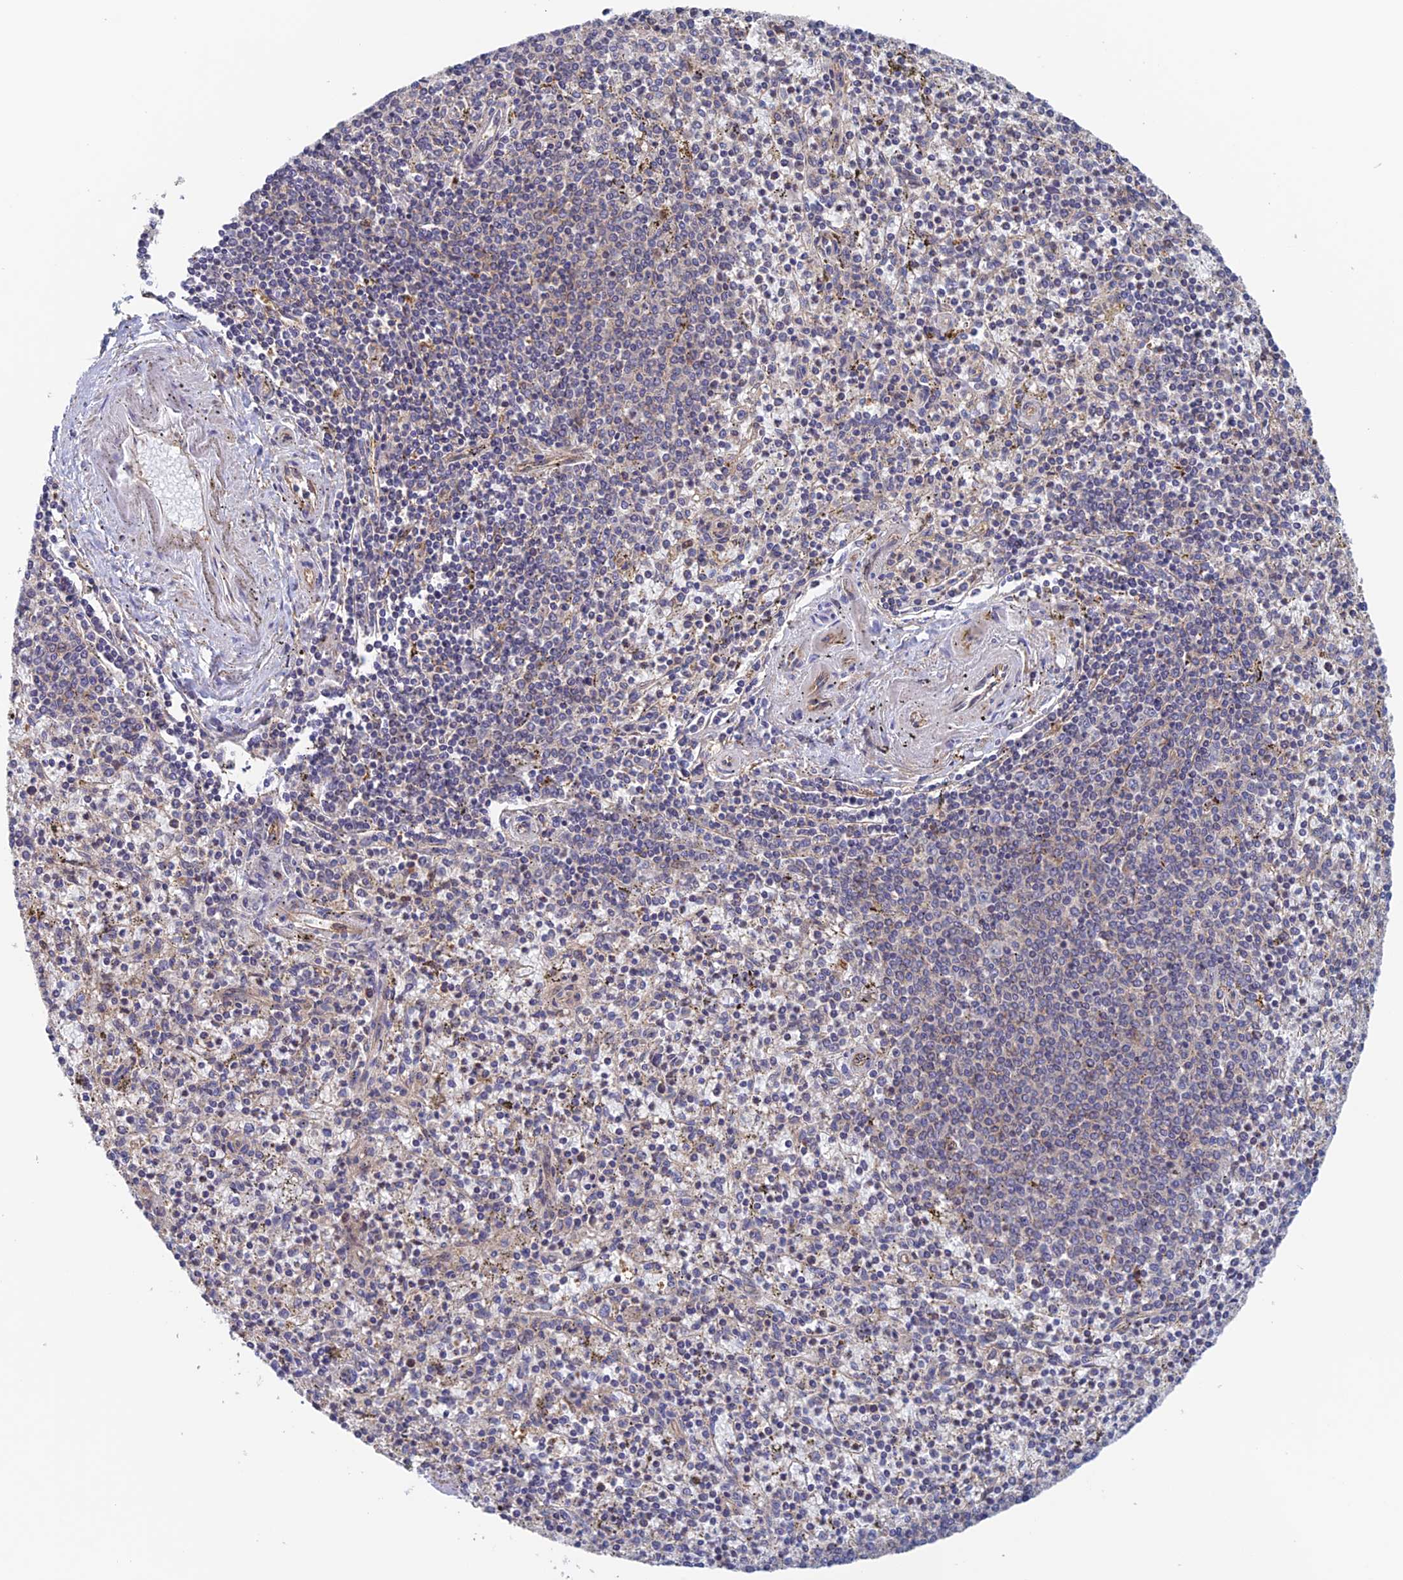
{"staining": {"intensity": "negative", "quantity": "none", "location": "none"}, "tissue": "spleen", "cell_type": "Cells in red pulp", "image_type": "normal", "snomed": [{"axis": "morphology", "description": "Normal tissue, NOS"}, {"axis": "topography", "description": "Spleen"}], "caption": "Immunohistochemistry of unremarkable human spleen shows no expression in cells in red pulp. (DAB (3,3'-diaminobenzidine) immunohistochemistry (IHC), high magnification).", "gene": "NUDT16L1", "patient": {"sex": "male", "age": 72}}